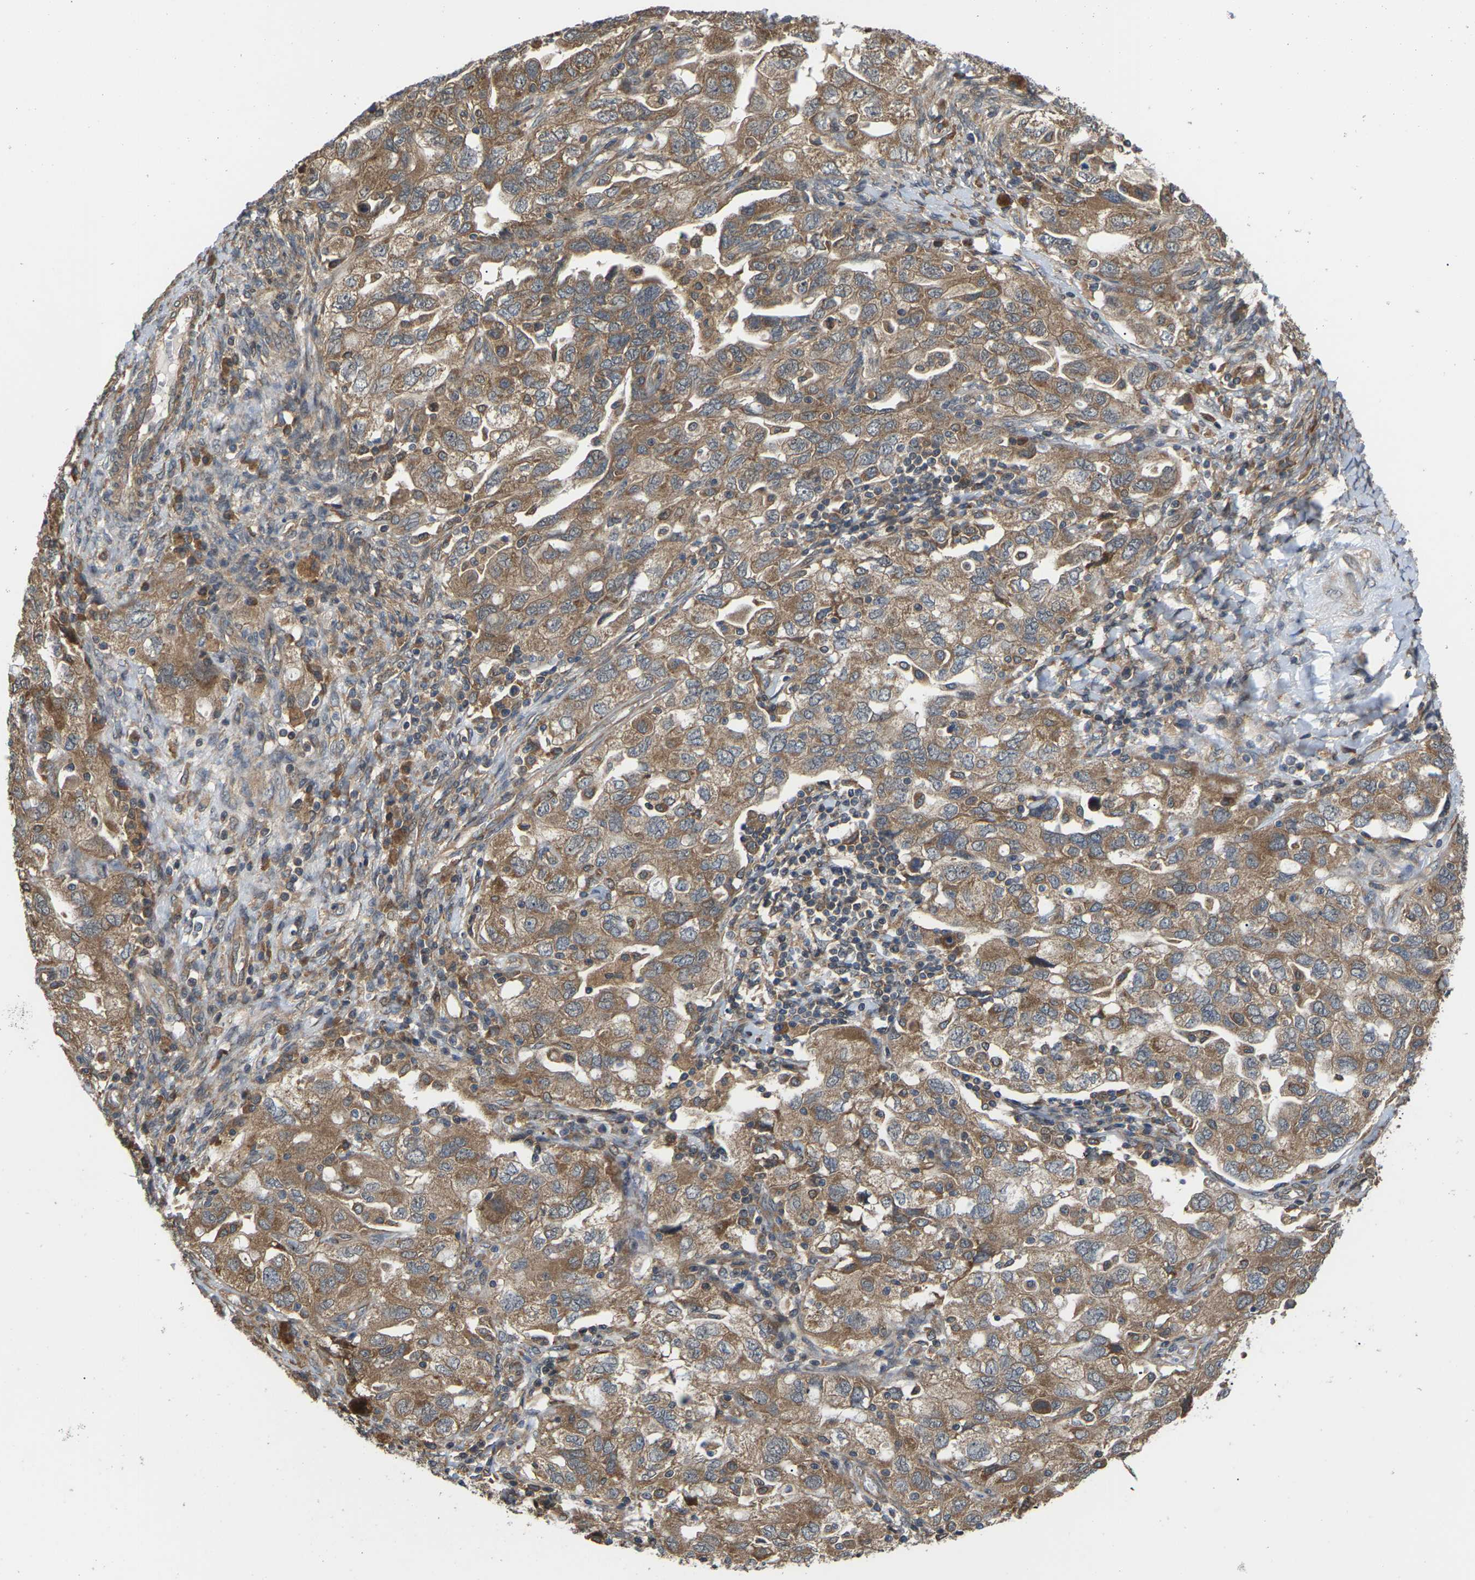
{"staining": {"intensity": "moderate", "quantity": ">75%", "location": "cytoplasmic/membranous"}, "tissue": "ovarian cancer", "cell_type": "Tumor cells", "image_type": "cancer", "snomed": [{"axis": "morphology", "description": "Carcinoma, NOS"}, {"axis": "morphology", "description": "Cystadenocarcinoma, serous, NOS"}, {"axis": "topography", "description": "Ovary"}], "caption": "A micrograph of ovarian cancer (serous cystadenocarcinoma) stained for a protein reveals moderate cytoplasmic/membranous brown staining in tumor cells.", "gene": "NRAS", "patient": {"sex": "female", "age": 69}}